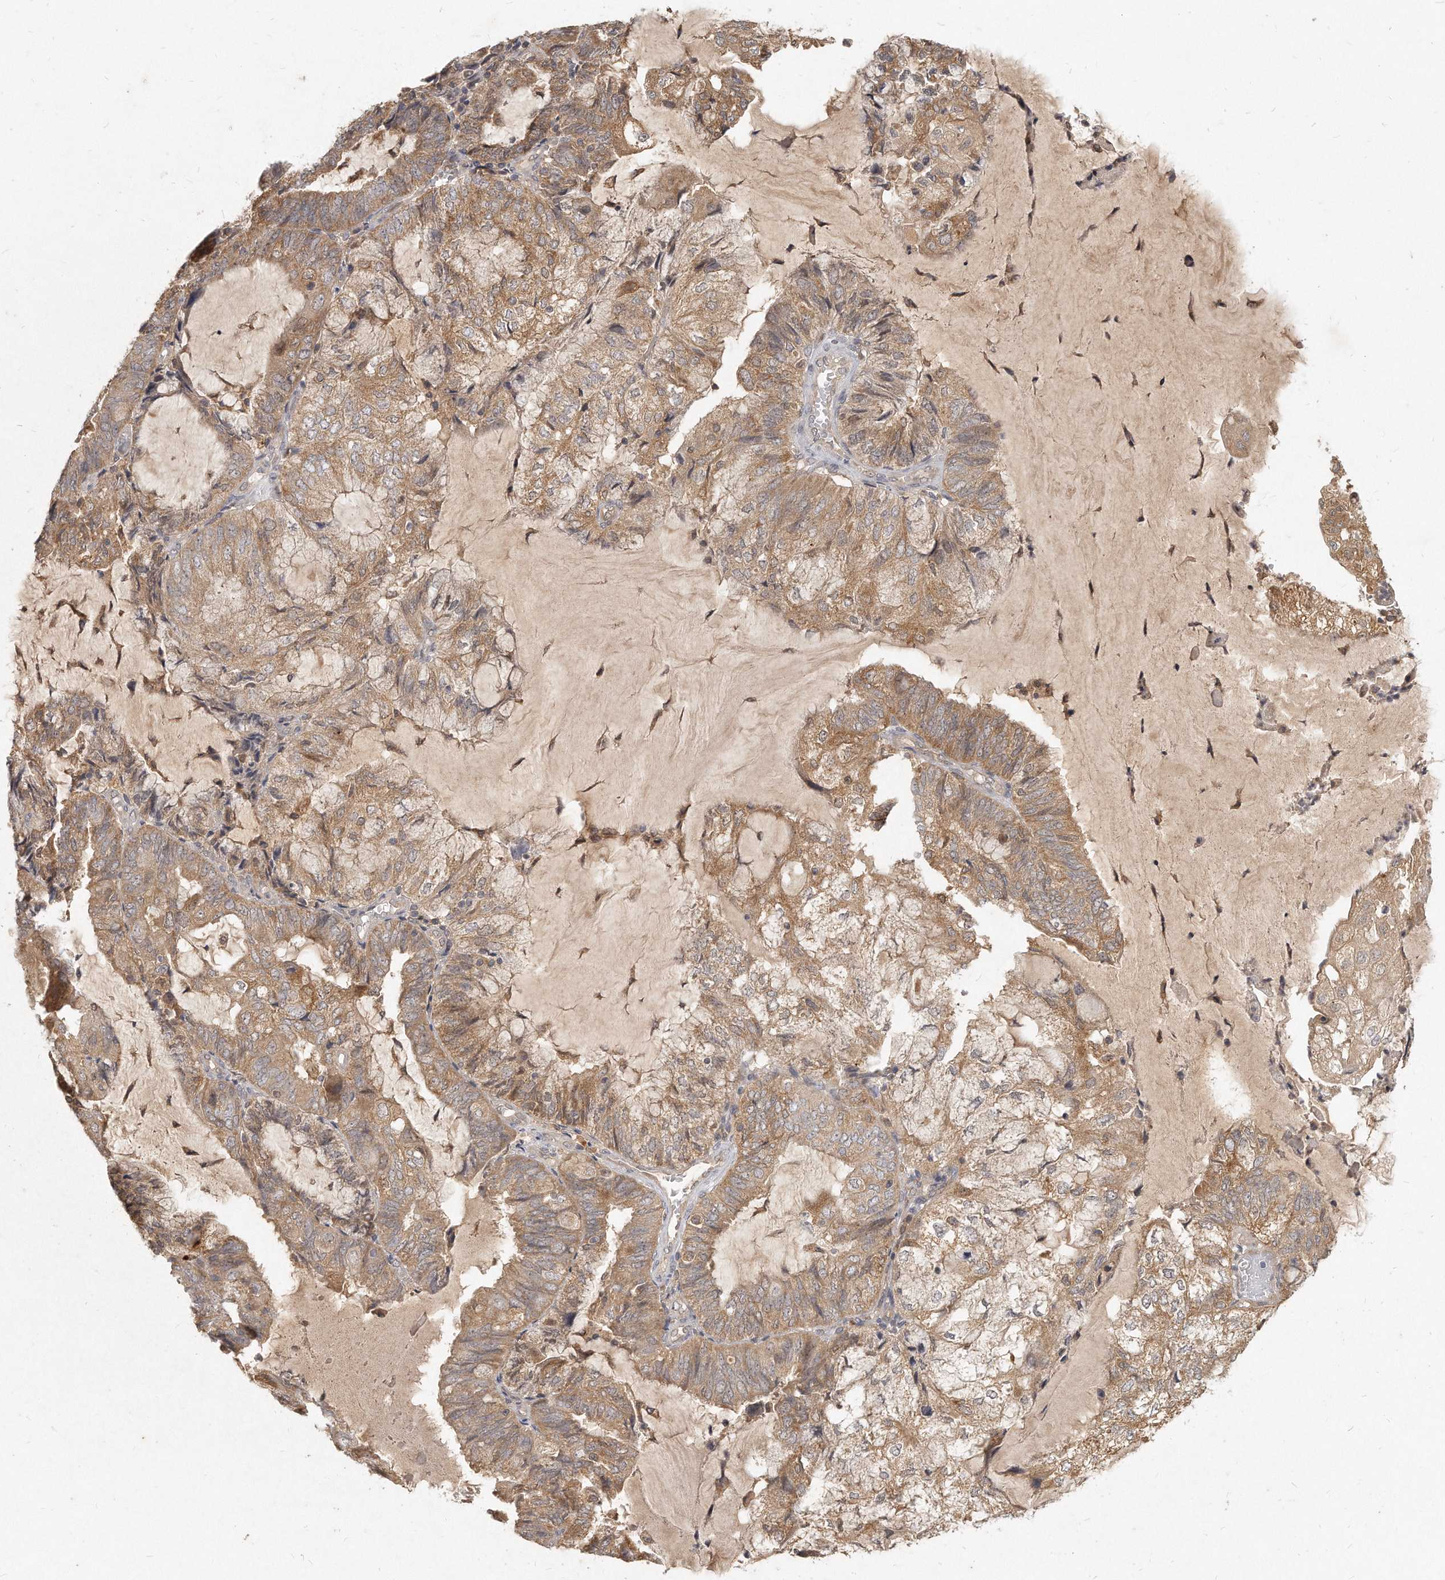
{"staining": {"intensity": "moderate", "quantity": ">75%", "location": "cytoplasmic/membranous"}, "tissue": "endometrial cancer", "cell_type": "Tumor cells", "image_type": "cancer", "snomed": [{"axis": "morphology", "description": "Adenocarcinoma, NOS"}, {"axis": "topography", "description": "Endometrium"}], "caption": "A medium amount of moderate cytoplasmic/membranous positivity is present in approximately >75% of tumor cells in endometrial cancer (adenocarcinoma) tissue.", "gene": "LGALS8", "patient": {"sex": "female", "age": 81}}